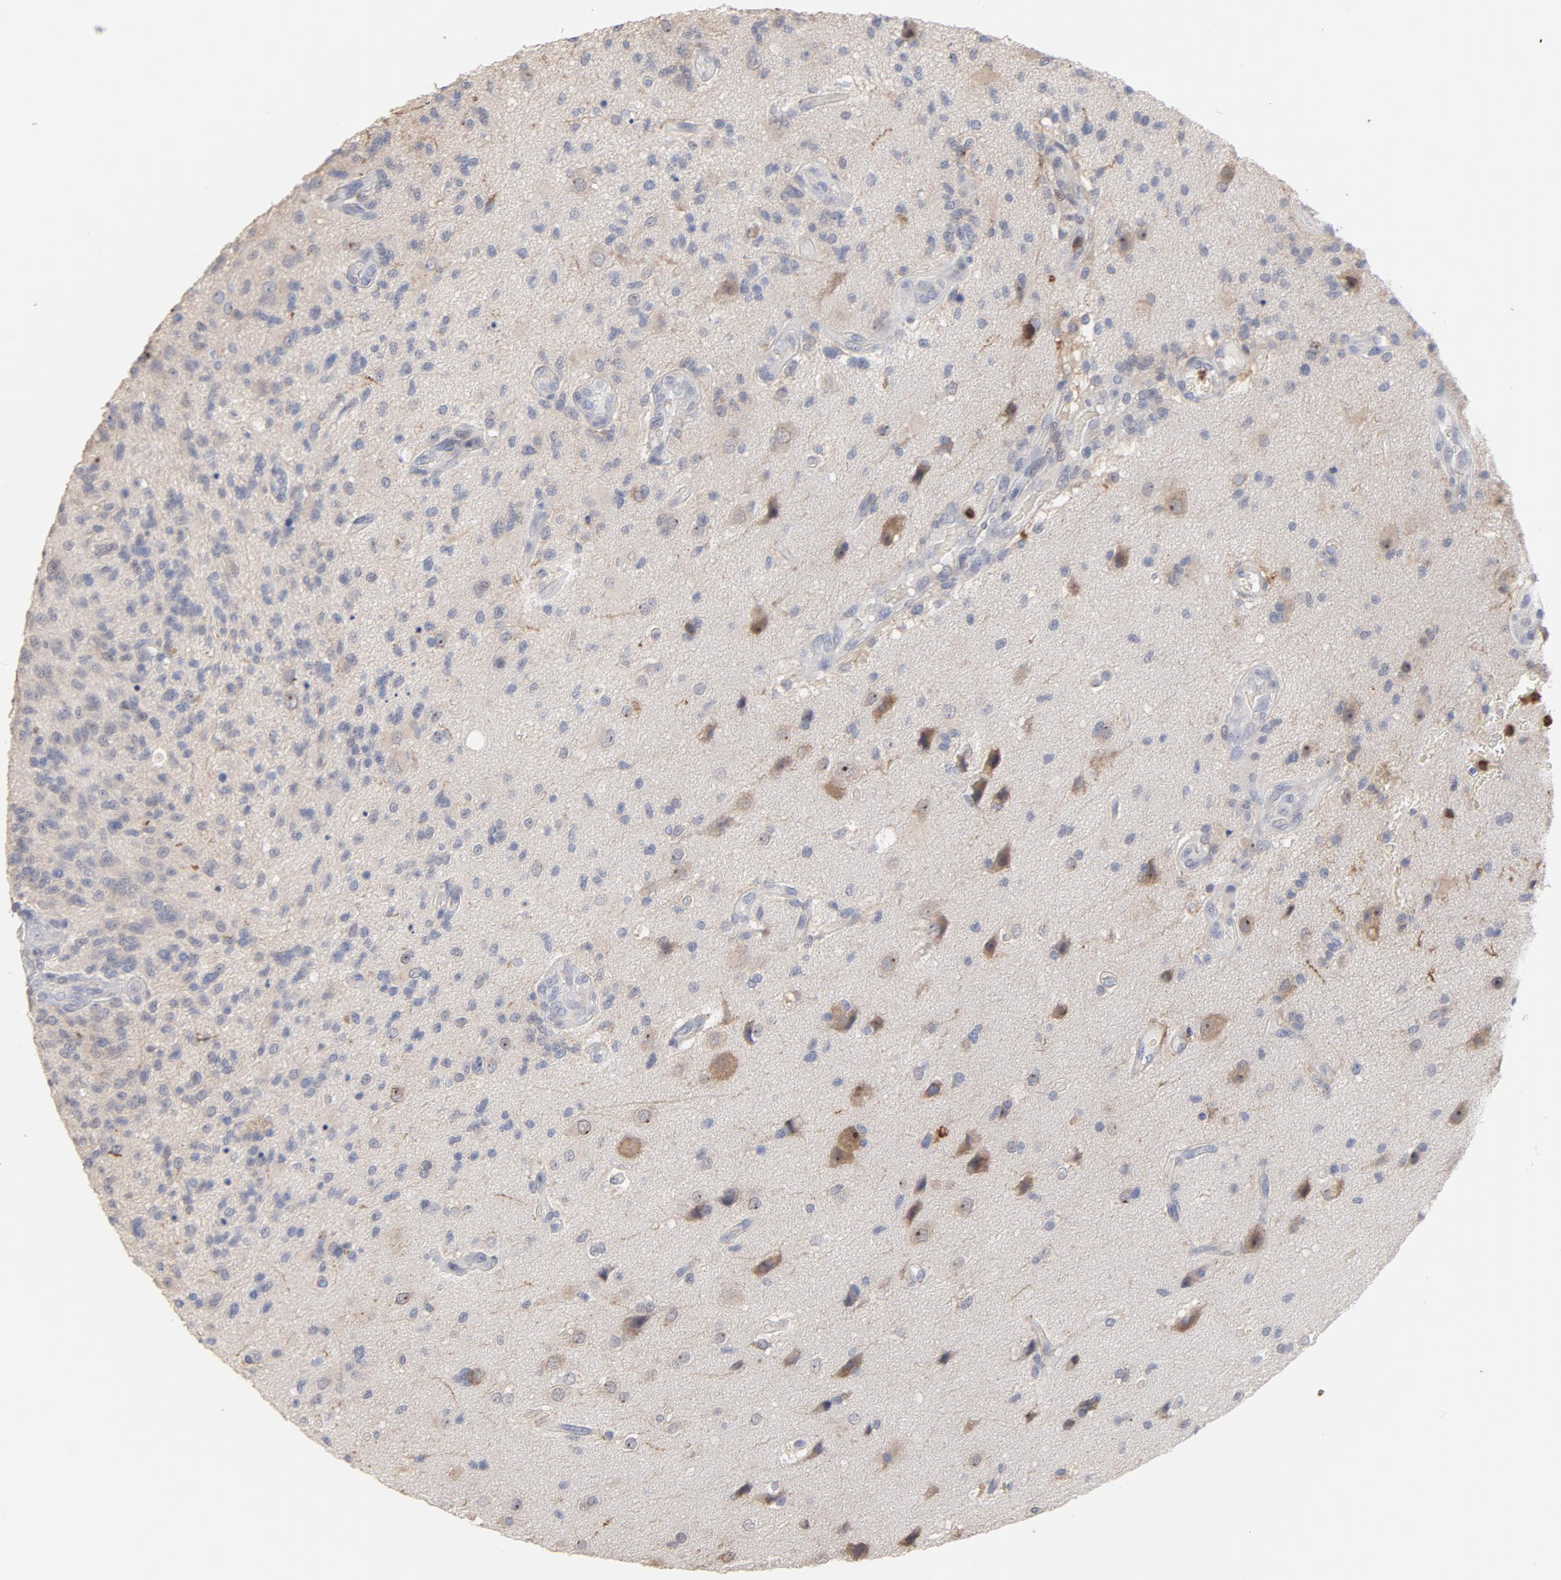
{"staining": {"intensity": "weak", "quantity": "25%-75%", "location": "cytoplasmic/membranous"}, "tissue": "glioma", "cell_type": "Tumor cells", "image_type": "cancer", "snomed": [{"axis": "morphology", "description": "Normal tissue, NOS"}, {"axis": "morphology", "description": "Glioma, malignant, High grade"}, {"axis": "topography", "description": "Cerebral cortex"}], "caption": "IHC of glioma demonstrates low levels of weak cytoplasmic/membranous expression in about 25%-75% of tumor cells. The protein of interest is stained brown, and the nuclei are stained in blue (DAB IHC with brightfield microscopy, high magnification).", "gene": "PNMA1", "patient": {"sex": "male", "age": 75}}